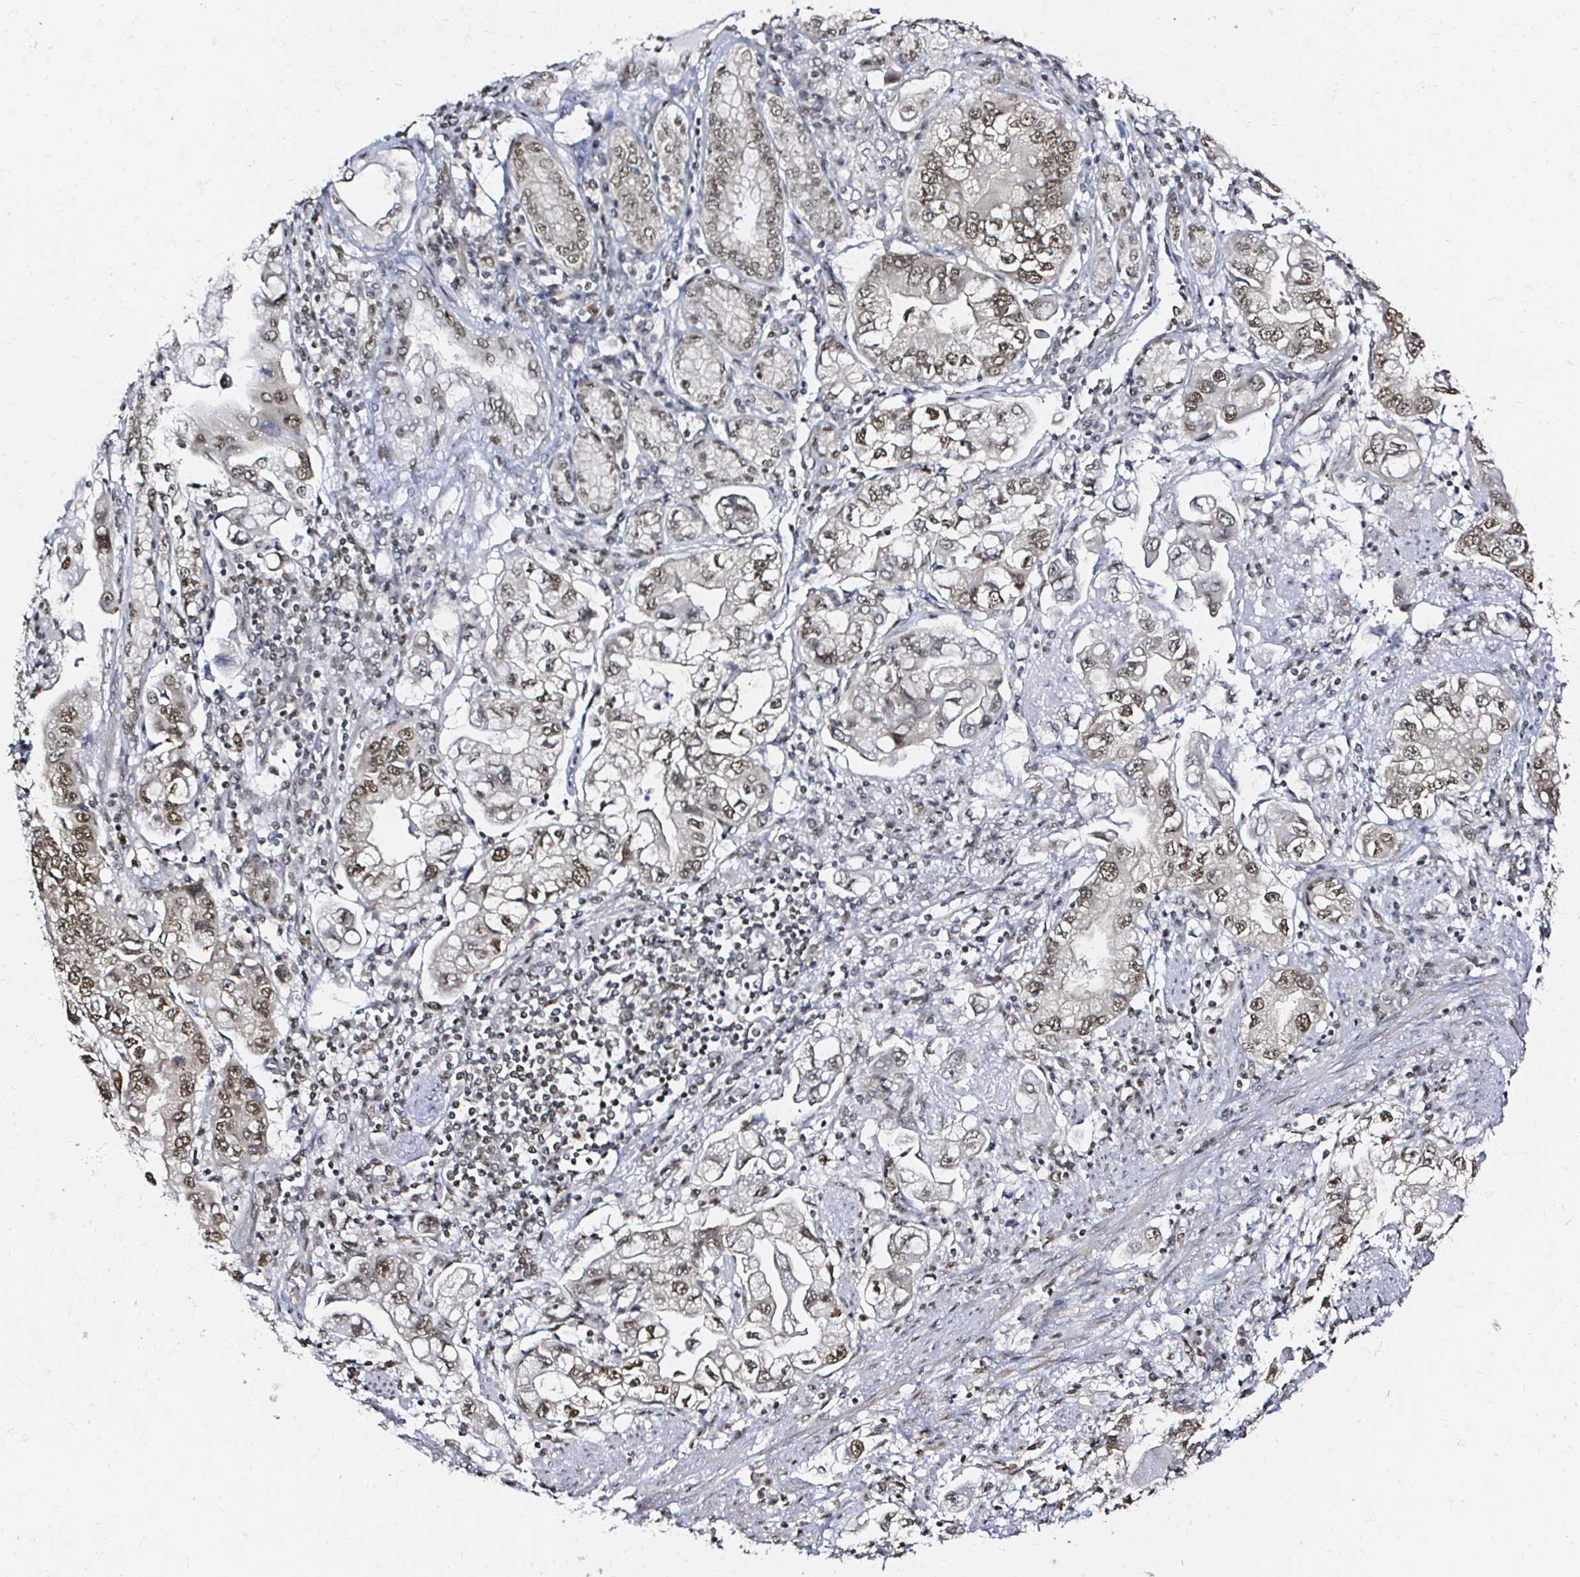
{"staining": {"intensity": "moderate", "quantity": ">75%", "location": "nuclear"}, "tissue": "stomach cancer", "cell_type": "Tumor cells", "image_type": "cancer", "snomed": [{"axis": "morphology", "description": "Adenocarcinoma, NOS"}, {"axis": "topography", "description": "Stomach, lower"}], "caption": "Human stomach cancer (adenocarcinoma) stained with a brown dye demonstrates moderate nuclear positive expression in about >75% of tumor cells.", "gene": "SNRPC", "patient": {"sex": "female", "age": 93}}